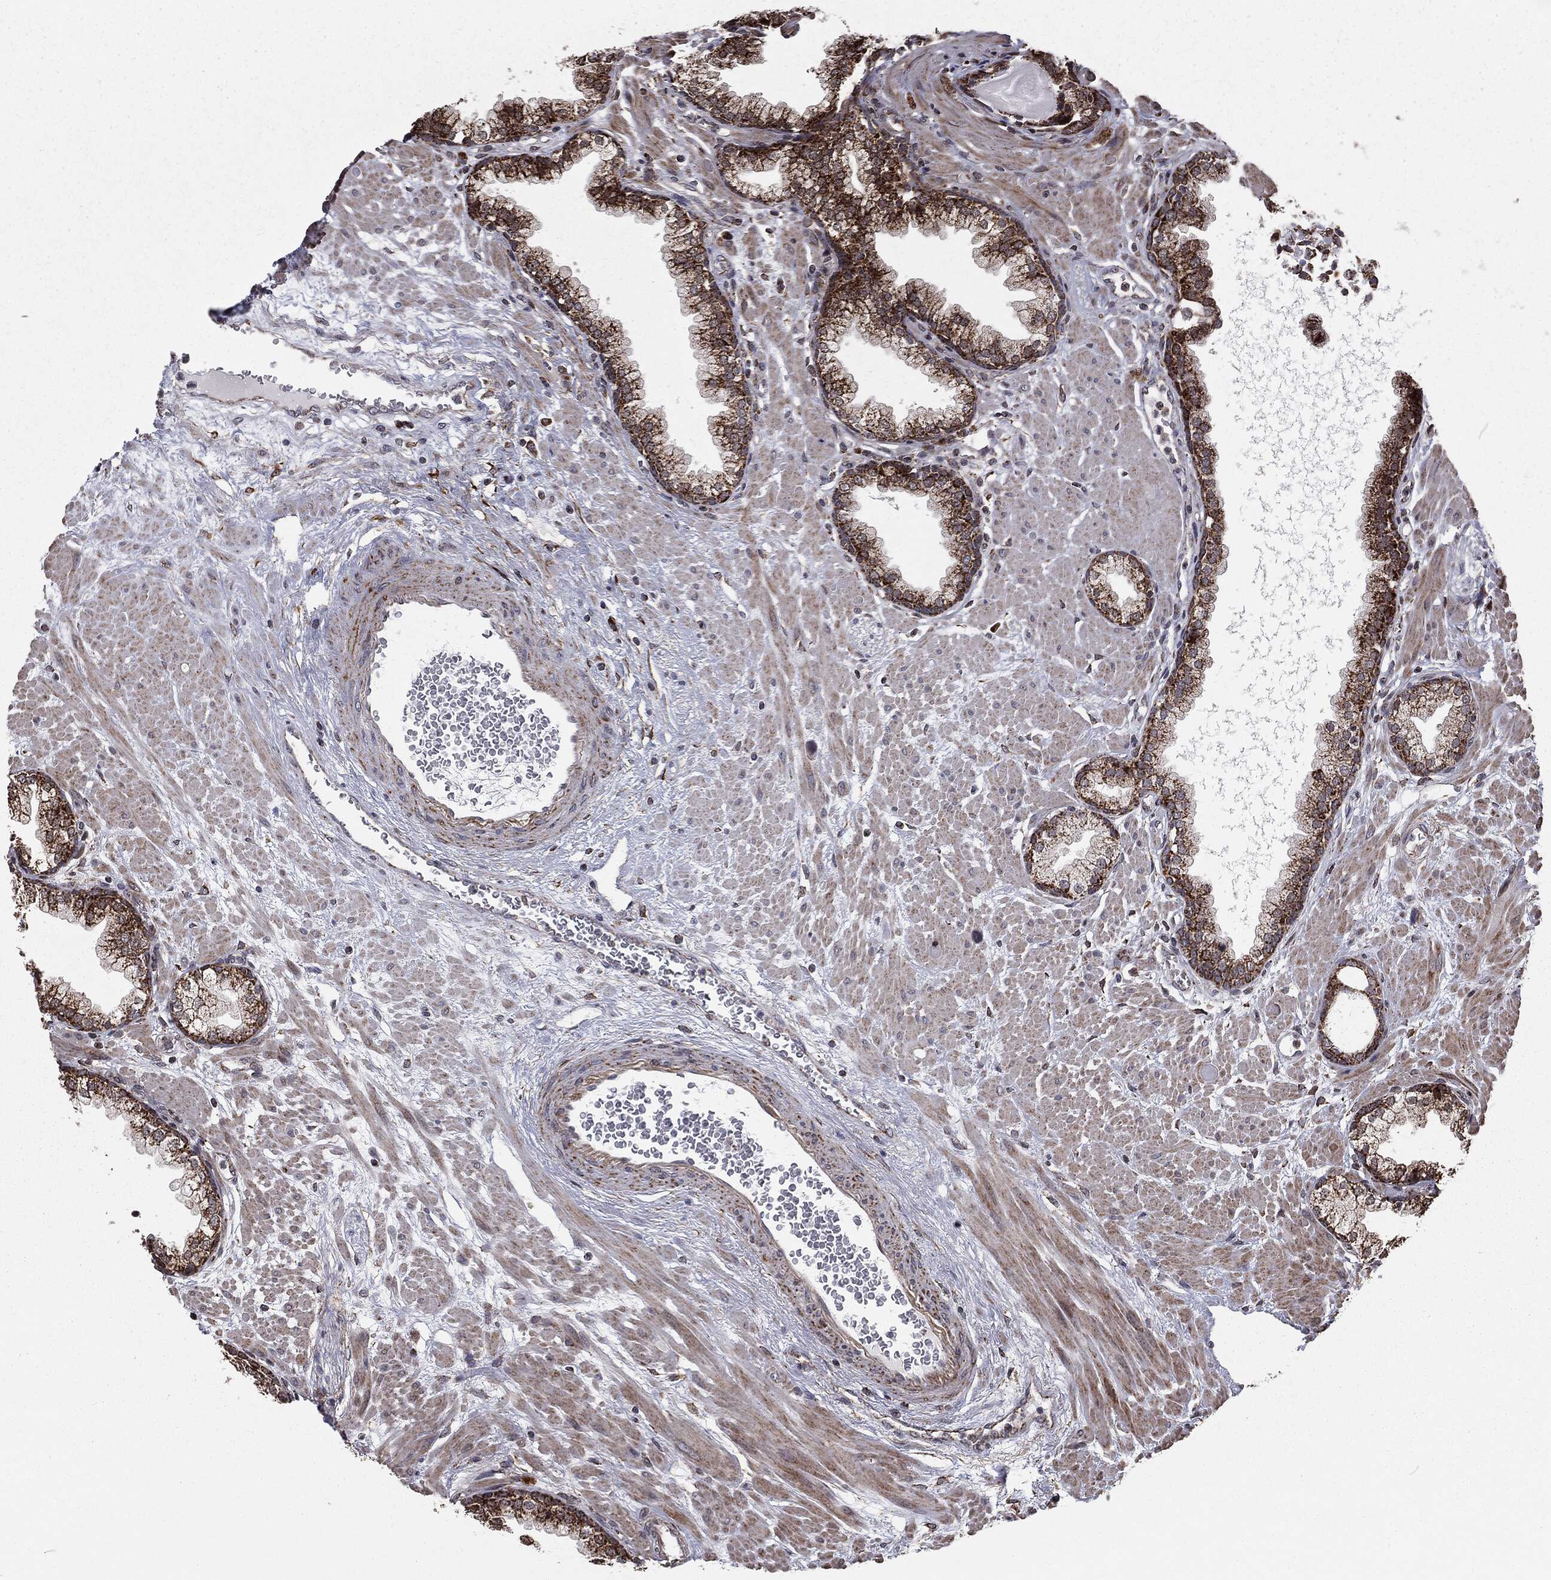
{"staining": {"intensity": "strong", "quantity": ">75%", "location": "cytoplasmic/membranous"}, "tissue": "prostate", "cell_type": "Glandular cells", "image_type": "normal", "snomed": [{"axis": "morphology", "description": "Normal tissue, NOS"}, {"axis": "topography", "description": "Prostate"}], "caption": "IHC histopathology image of normal human prostate stained for a protein (brown), which reveals high levels of strong cytoplasmic/membranous staining in about >75% of glandular cells.", "gene": "CHCHD2", "patient": {"sex": "male", "age": 63}}